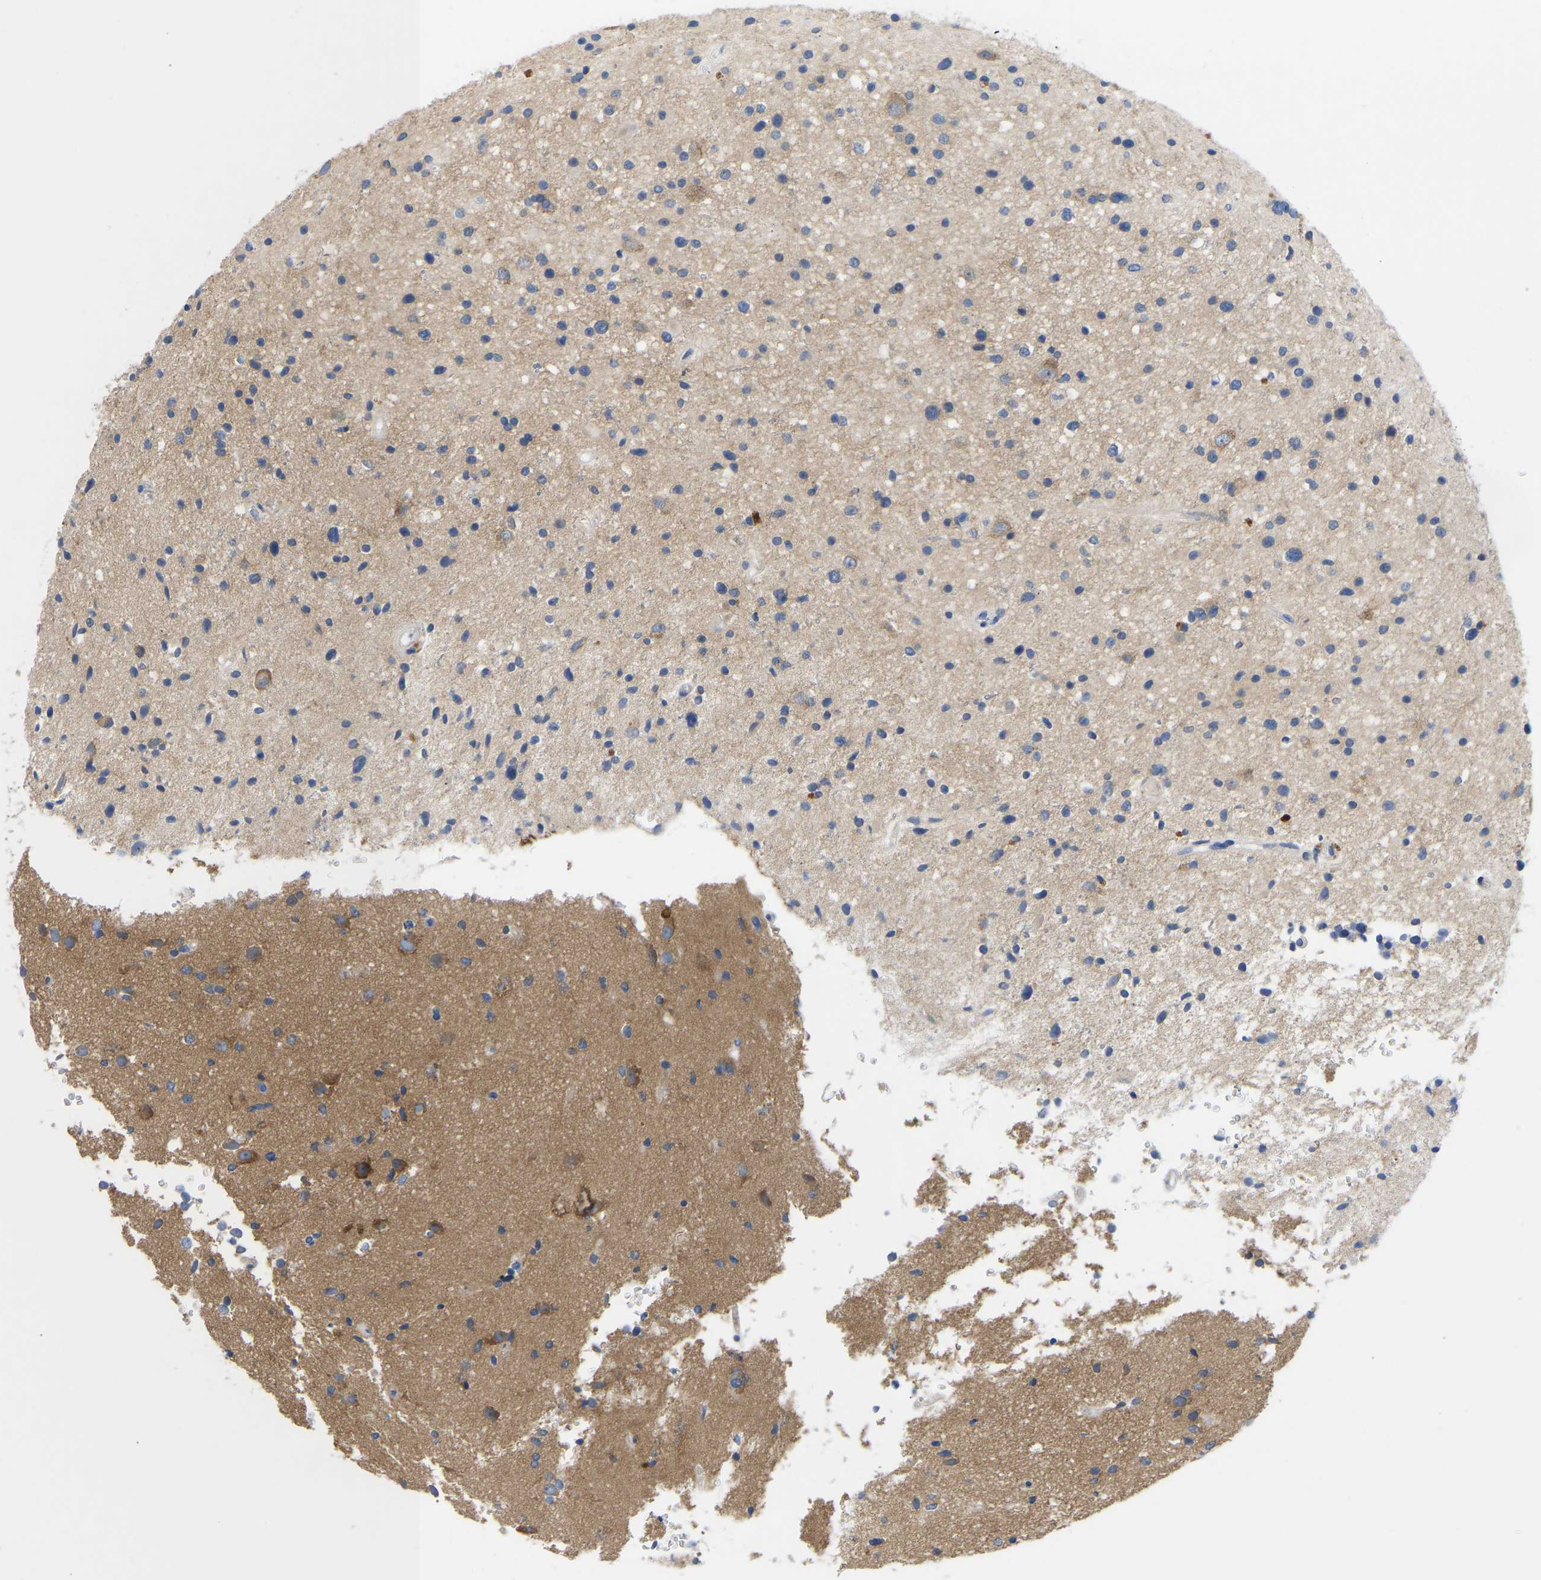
{"staining": {"intensity": "negative", "quantity": "none", "location": "none"}, "tissue": "glioma", "cell_type": "Tumor cells", "image_type": "cancer", "snomed": [{"axis": "morphology", "description": "Glioma, malignant, High grade"}, {"axis": "topography", "description": "Brain"}], "caption": "The micrograph demonstrates no staining of tumor cells in malignant glioma (high-grade).", "gene": "ABCA10", "patient": {"sex": "male", "age": 33}}